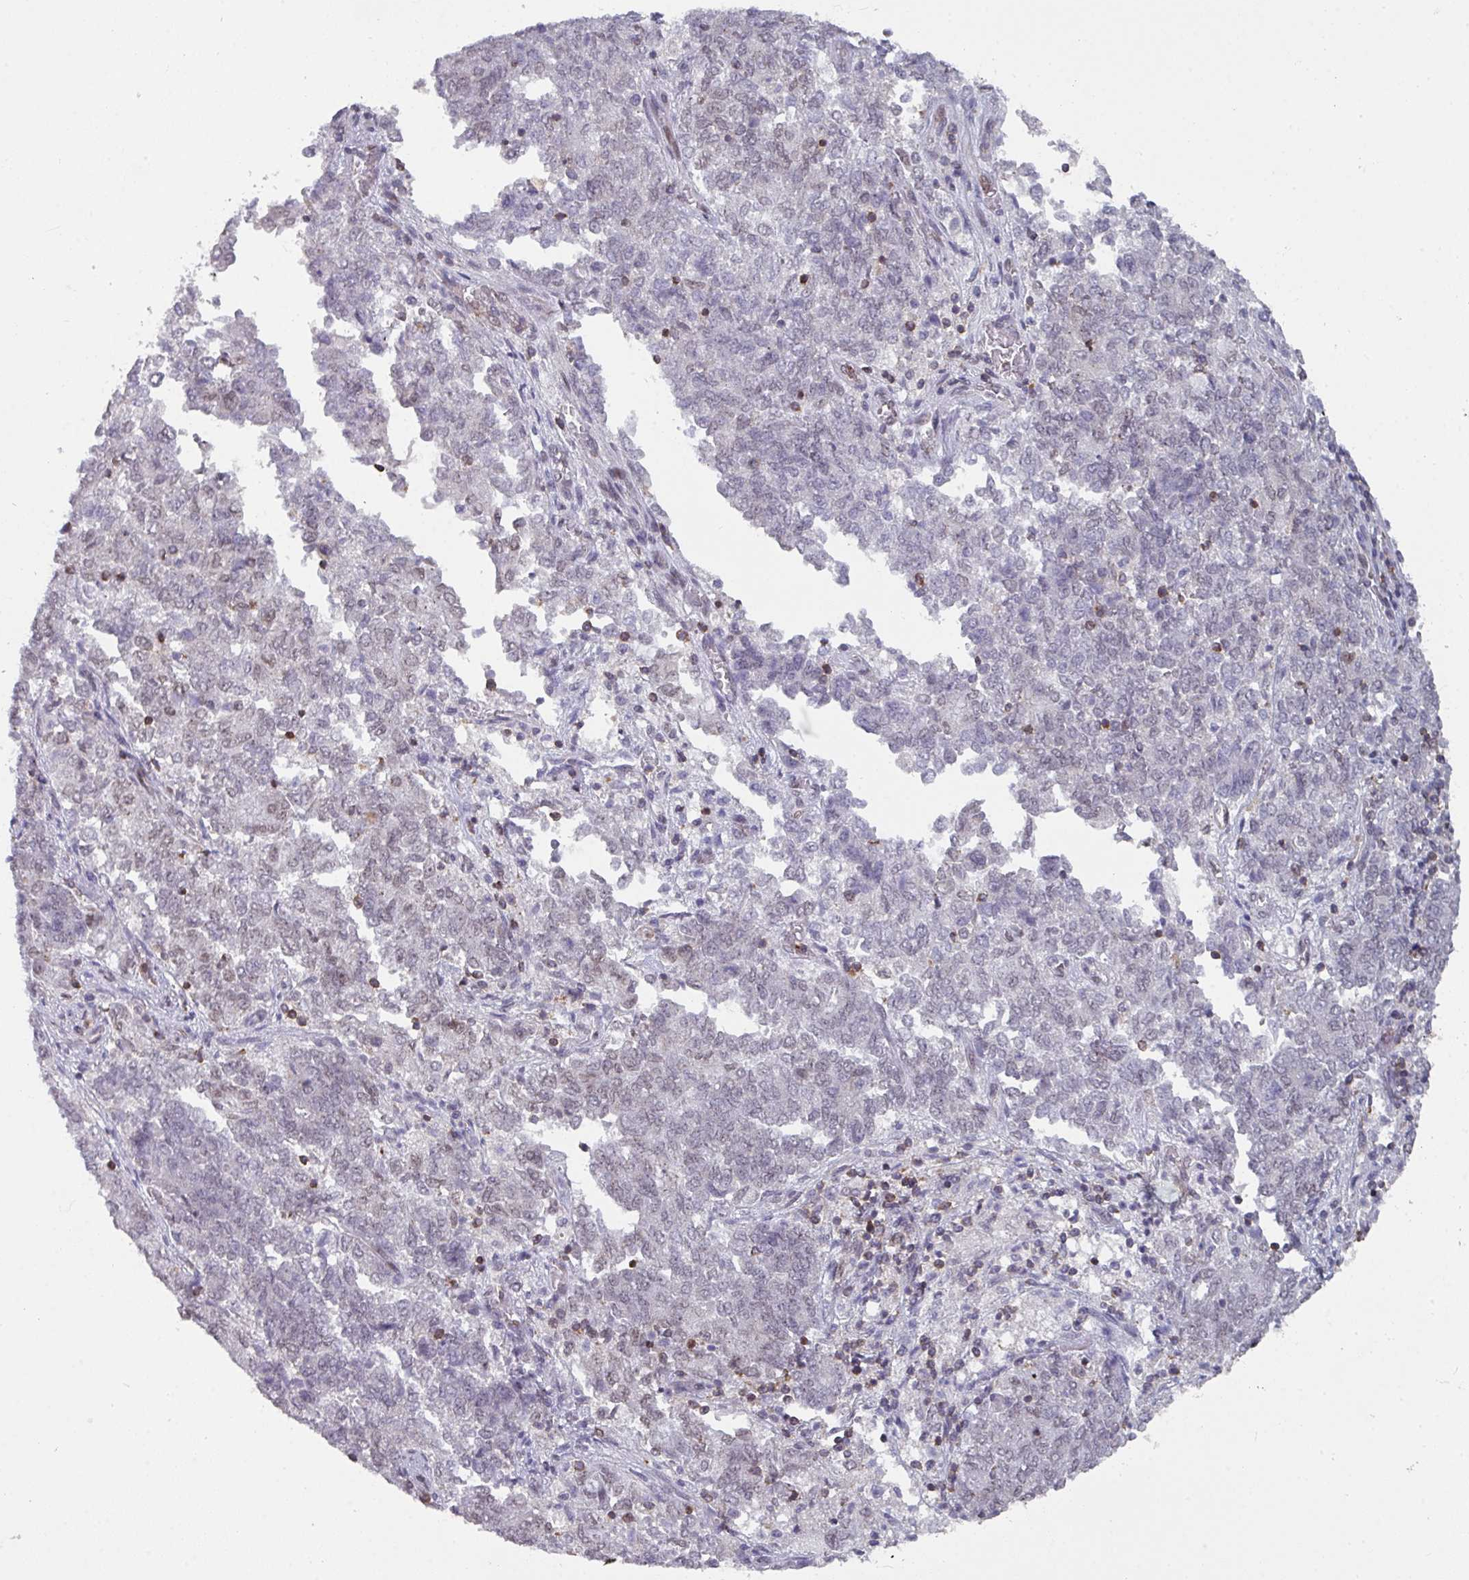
{"staining": {"intensity": "negative", "quantity": "none", "location": "none"}, "tissue": "endometrial cancer", "cell_type": "Tumor cells", "image_type": "cancer", "snomed": [{"axis": "morphology", "description": "Adenocarcinoma, NOS"}, {"axis": "topography", "description": "Endometrium"}], "caption": "Human adenocarcinoma (endometrial) stained for a protein using IHC exhibits no positivity in tumor cells.", "gene": "RASAL3", "patient": {"sex": "female", "age": 80}}